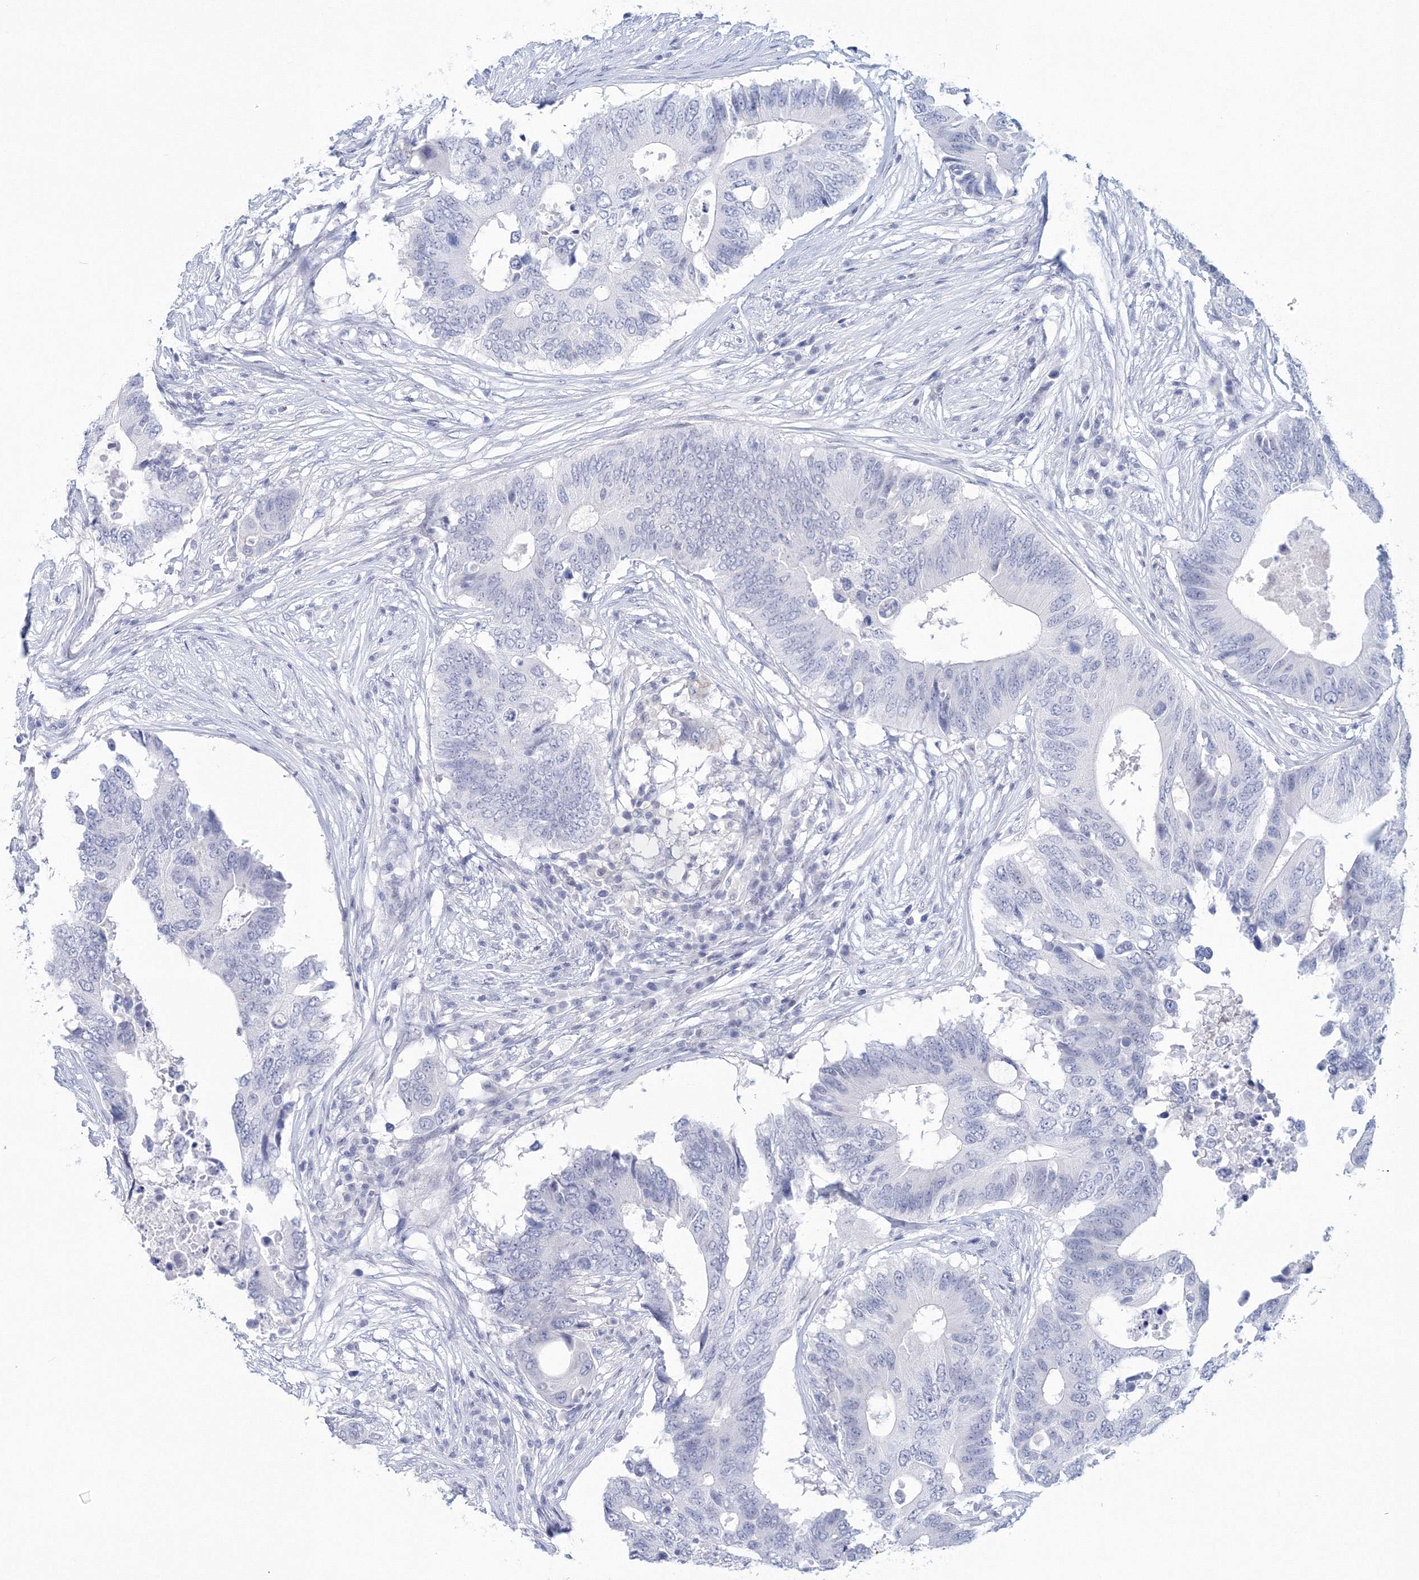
{"staining": {"intensity": "negative", "quantity": "none", "location": "none"}, "tissue": "colorectal cancer", "cell_type": "Tumor cells", "image_type": "cancer", "snomed": [{"axis": "morphology", "description": "Adenocarcinoma, NOS"}, {"axis": "topography", "description": "Colon"}], "caption": "Immunohistochemistry photomicrograph of neoplastic tissue: adenocarcinoma (colorectal) stained with DAB (3,3'-diaminobenzidine) demonstrates no significant protein staining in tumor cells.", "gene": "VSIG1", "patient": {"sex": "male", "age": 71}}